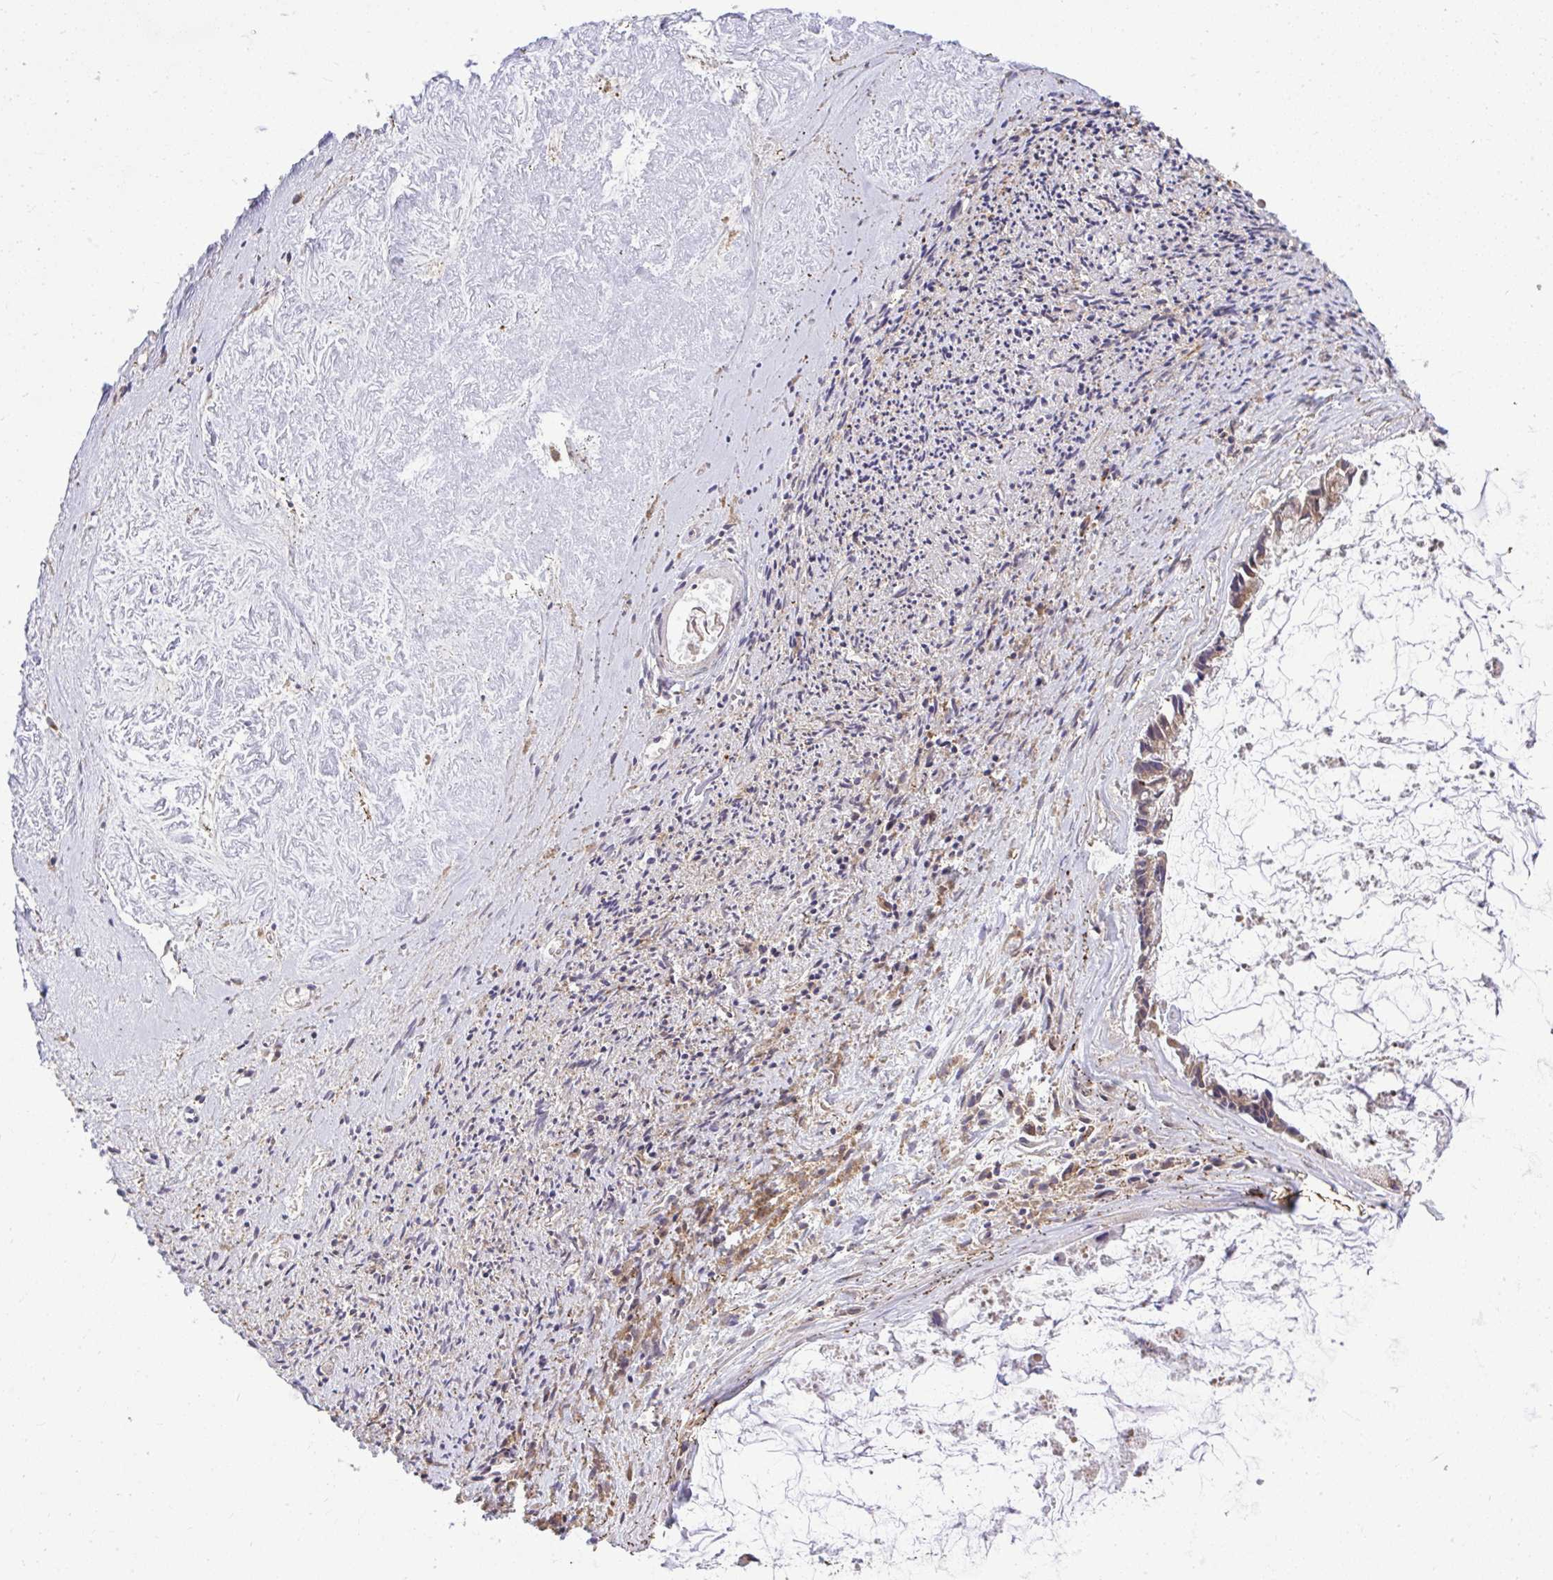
{"staining": {"intensity": "weak", "quantity": "<25%", "location": "cytoplasmic/membranous"}, "tissue": "ovarian cancer", "cell_type": "Tumor cells", "image_type": "cancer", "snomed": [{"axis": "morphology", "description": "Cystadenocarcinoma, mucinous, NOS"}, {"axis": "topography", "description": "Ovary"}], "caption": "Protein analysis of ovarian cancer (mucinous cystadenocarcinoma) shows no significant staining in tumor cells.", "gene": "PAIP2", "patient": {"sex": "female", "age": 90}}